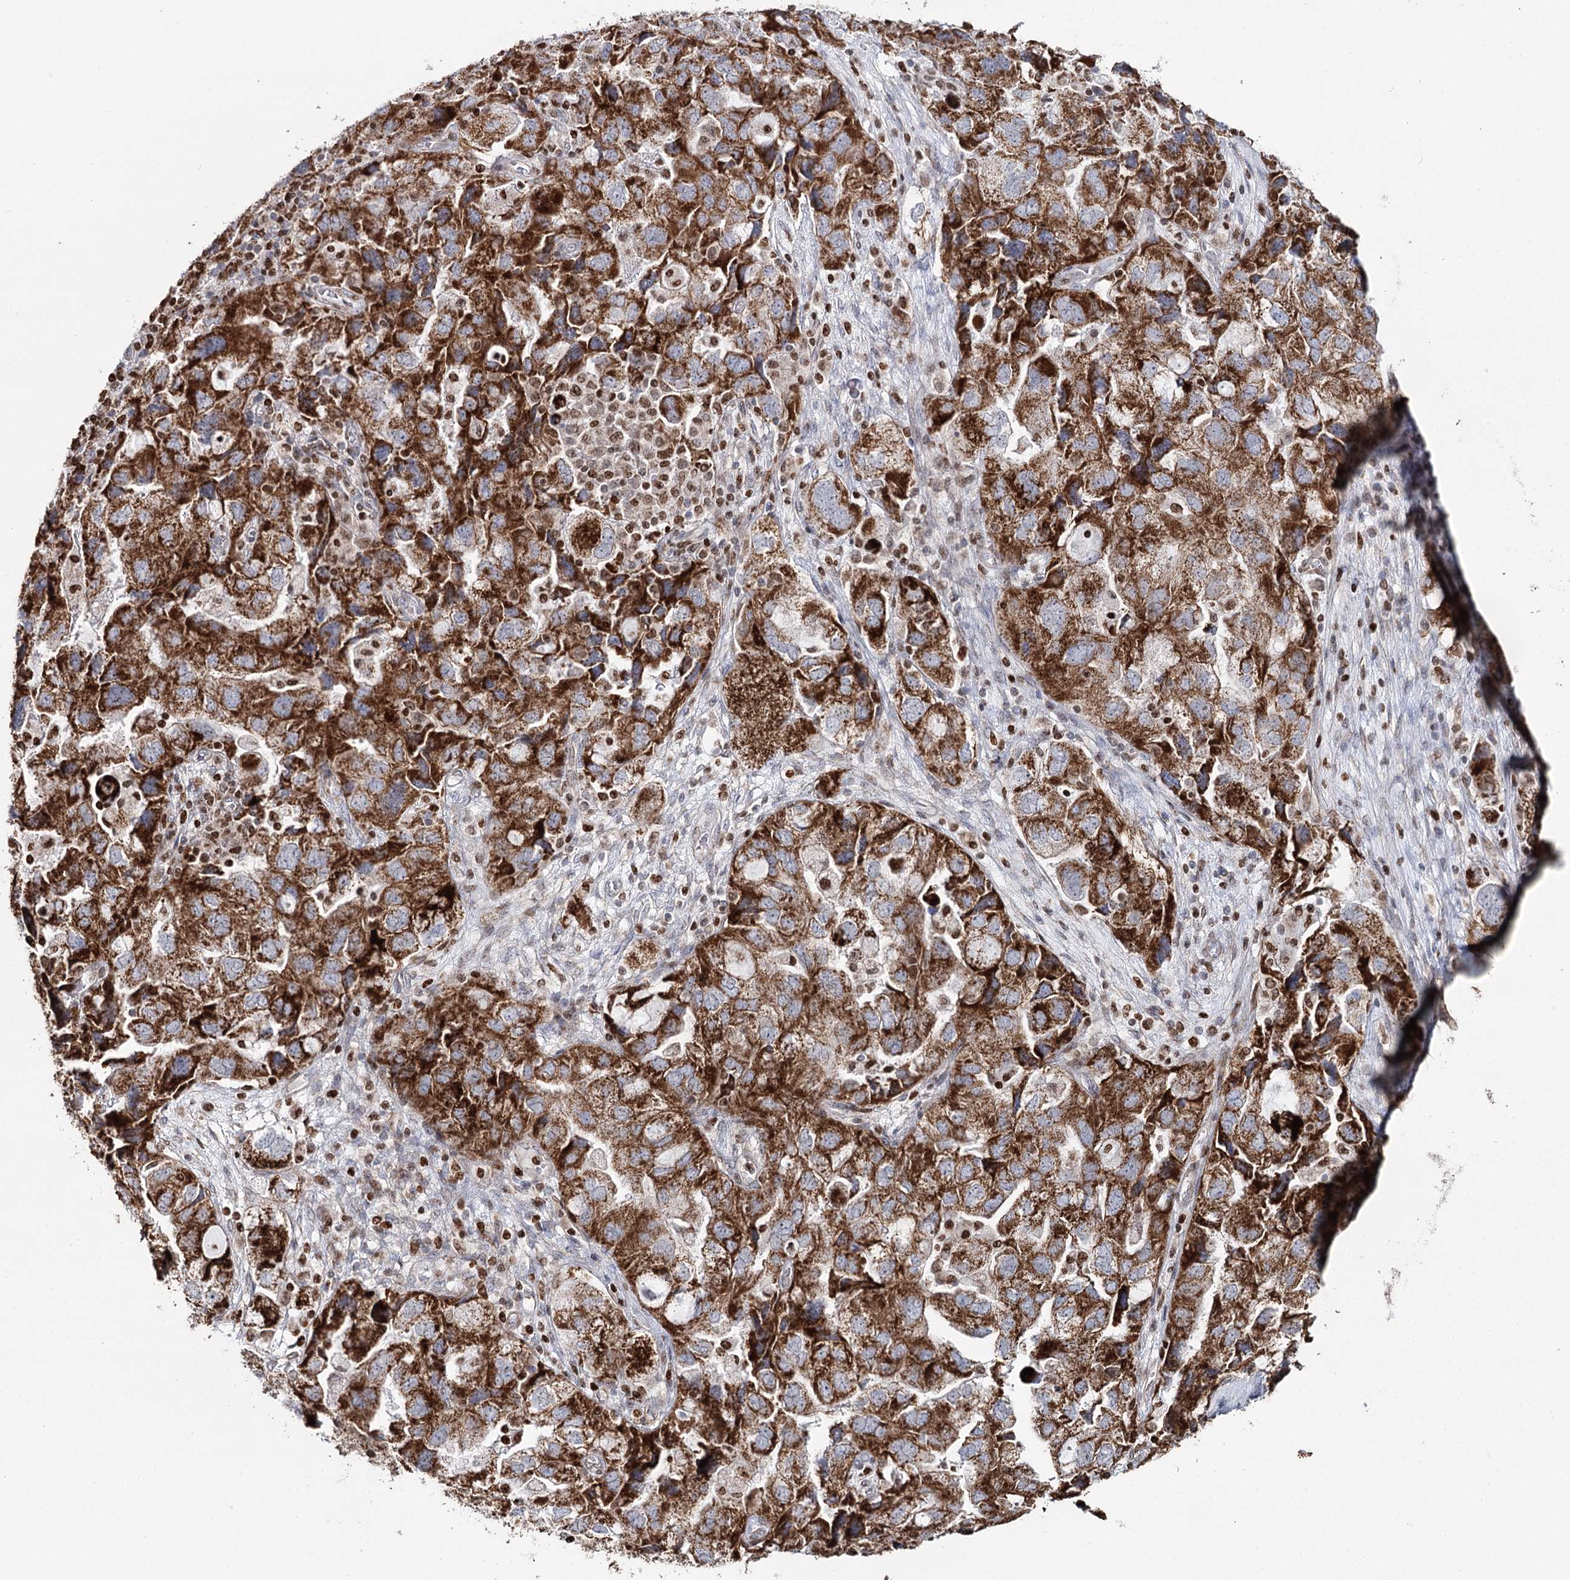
{"staining": {"intensity": "strong", "quantity": ">75%", "location": "cytoplasmic/membranous"}, "tissue": "ovarian cancer", "cell_type": "Tumor cells", "image_type": "cancer", "snomed": [{"axis": "morphology", "description": "Carcinoma, NOS"}, {"axis": "morphology", "description": "Cystadenocarcinoma, serous, NOS"}, {"axis": "topography", "description": "Ovary"}], "caption": "A micrograph of human ovarian carcinoma stained for a protein demonstrates strong cytoplasmic/membranous brown staining in tumor cells.", "gene": "PDHX", "patient": {"sex": "female", "age": 69}}